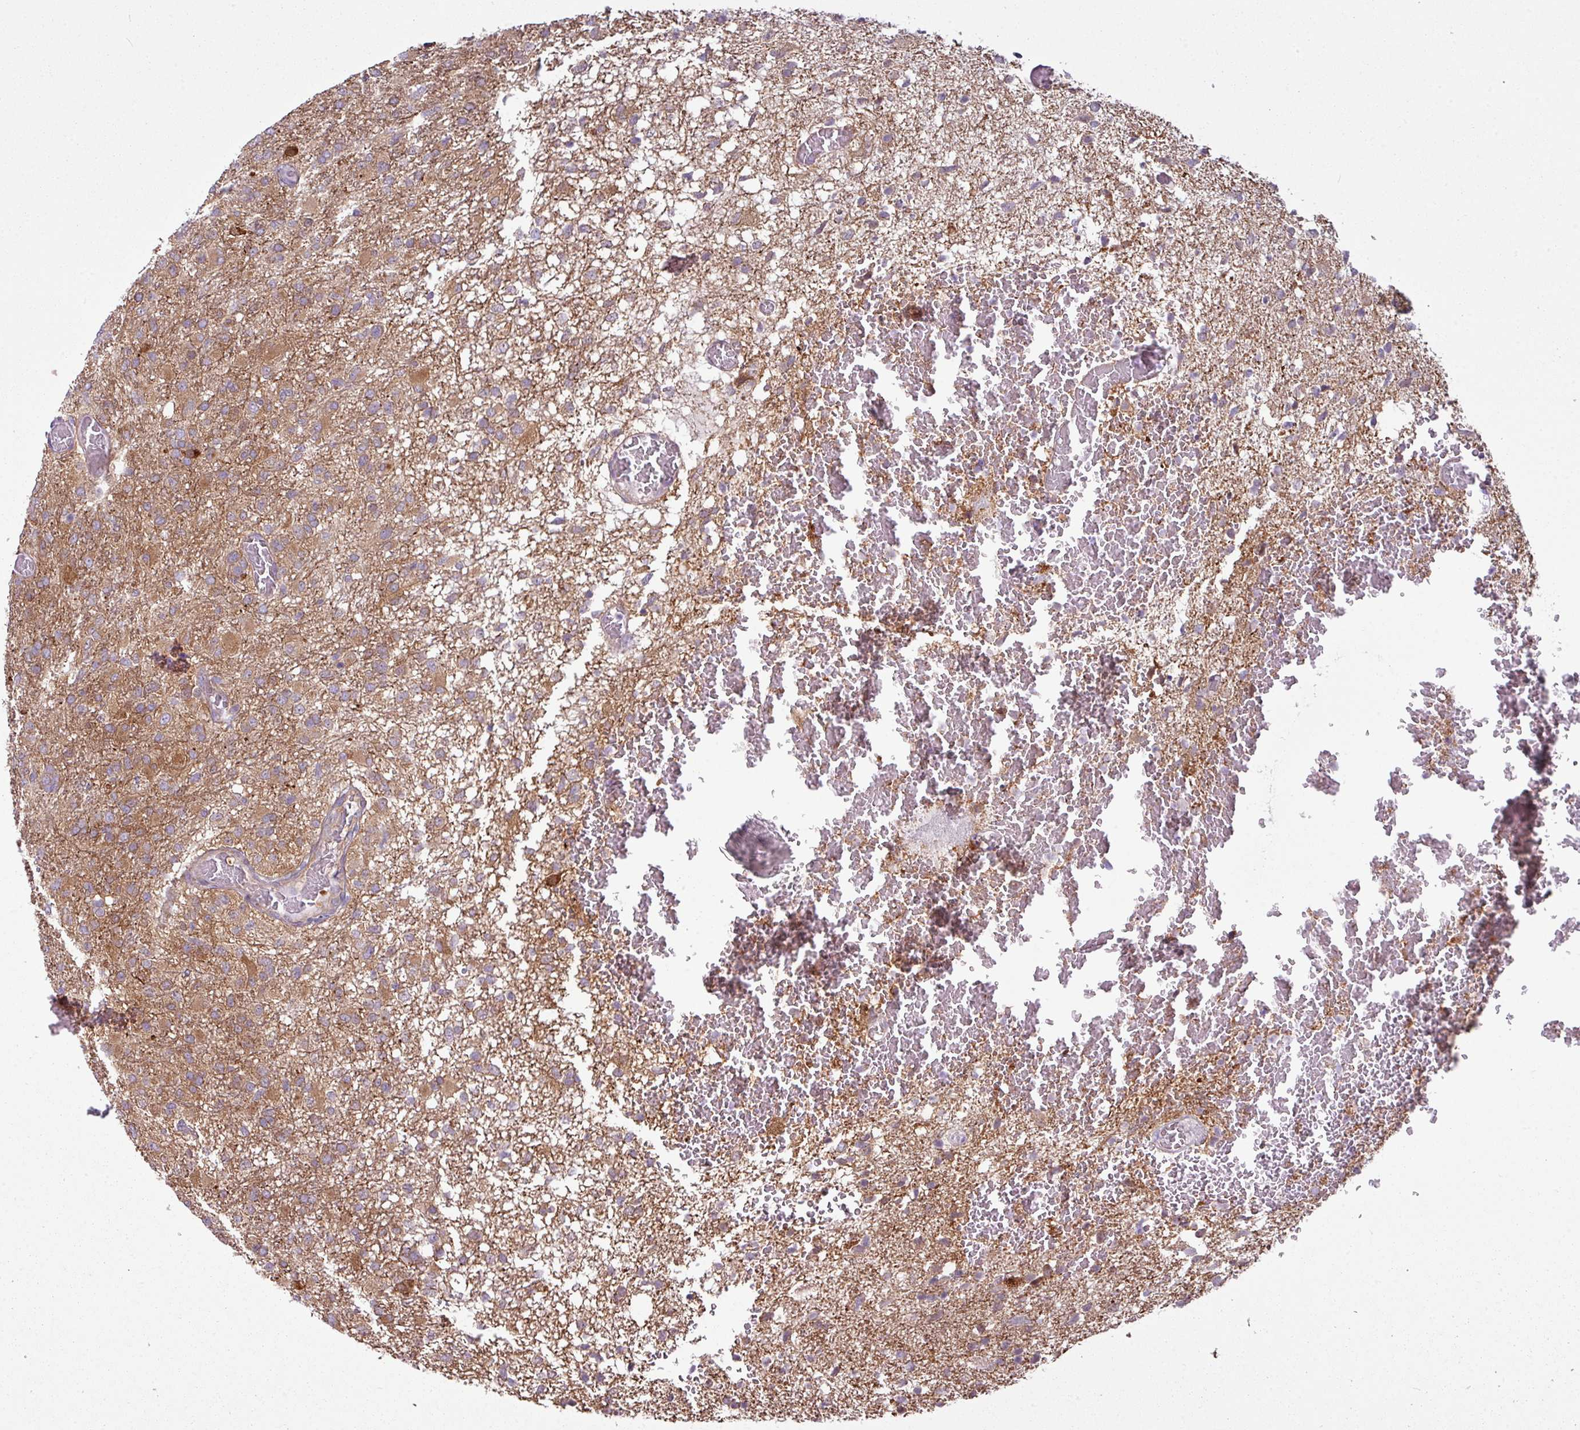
{"staining": {"intensity": "moderate", "quantity": ">75%", "location": "cytoplasmic/membranous"}, "tissue": "glioma", "cell_type": "Tumor cells", "image_type": "cancer", "snomed": [{"axis": "morphology", "description": "Glioma, malignant, High grade"}, {"axis": "topography", "description": "Brain"}], "caption": "Brown immunohistochemical staining in human glioma shows moderate cytoplasmic/membranous positivity in about >75% of tumor cells.", "gene": "CAMK2B", "patient": {"sex": "female", "age": 74}}